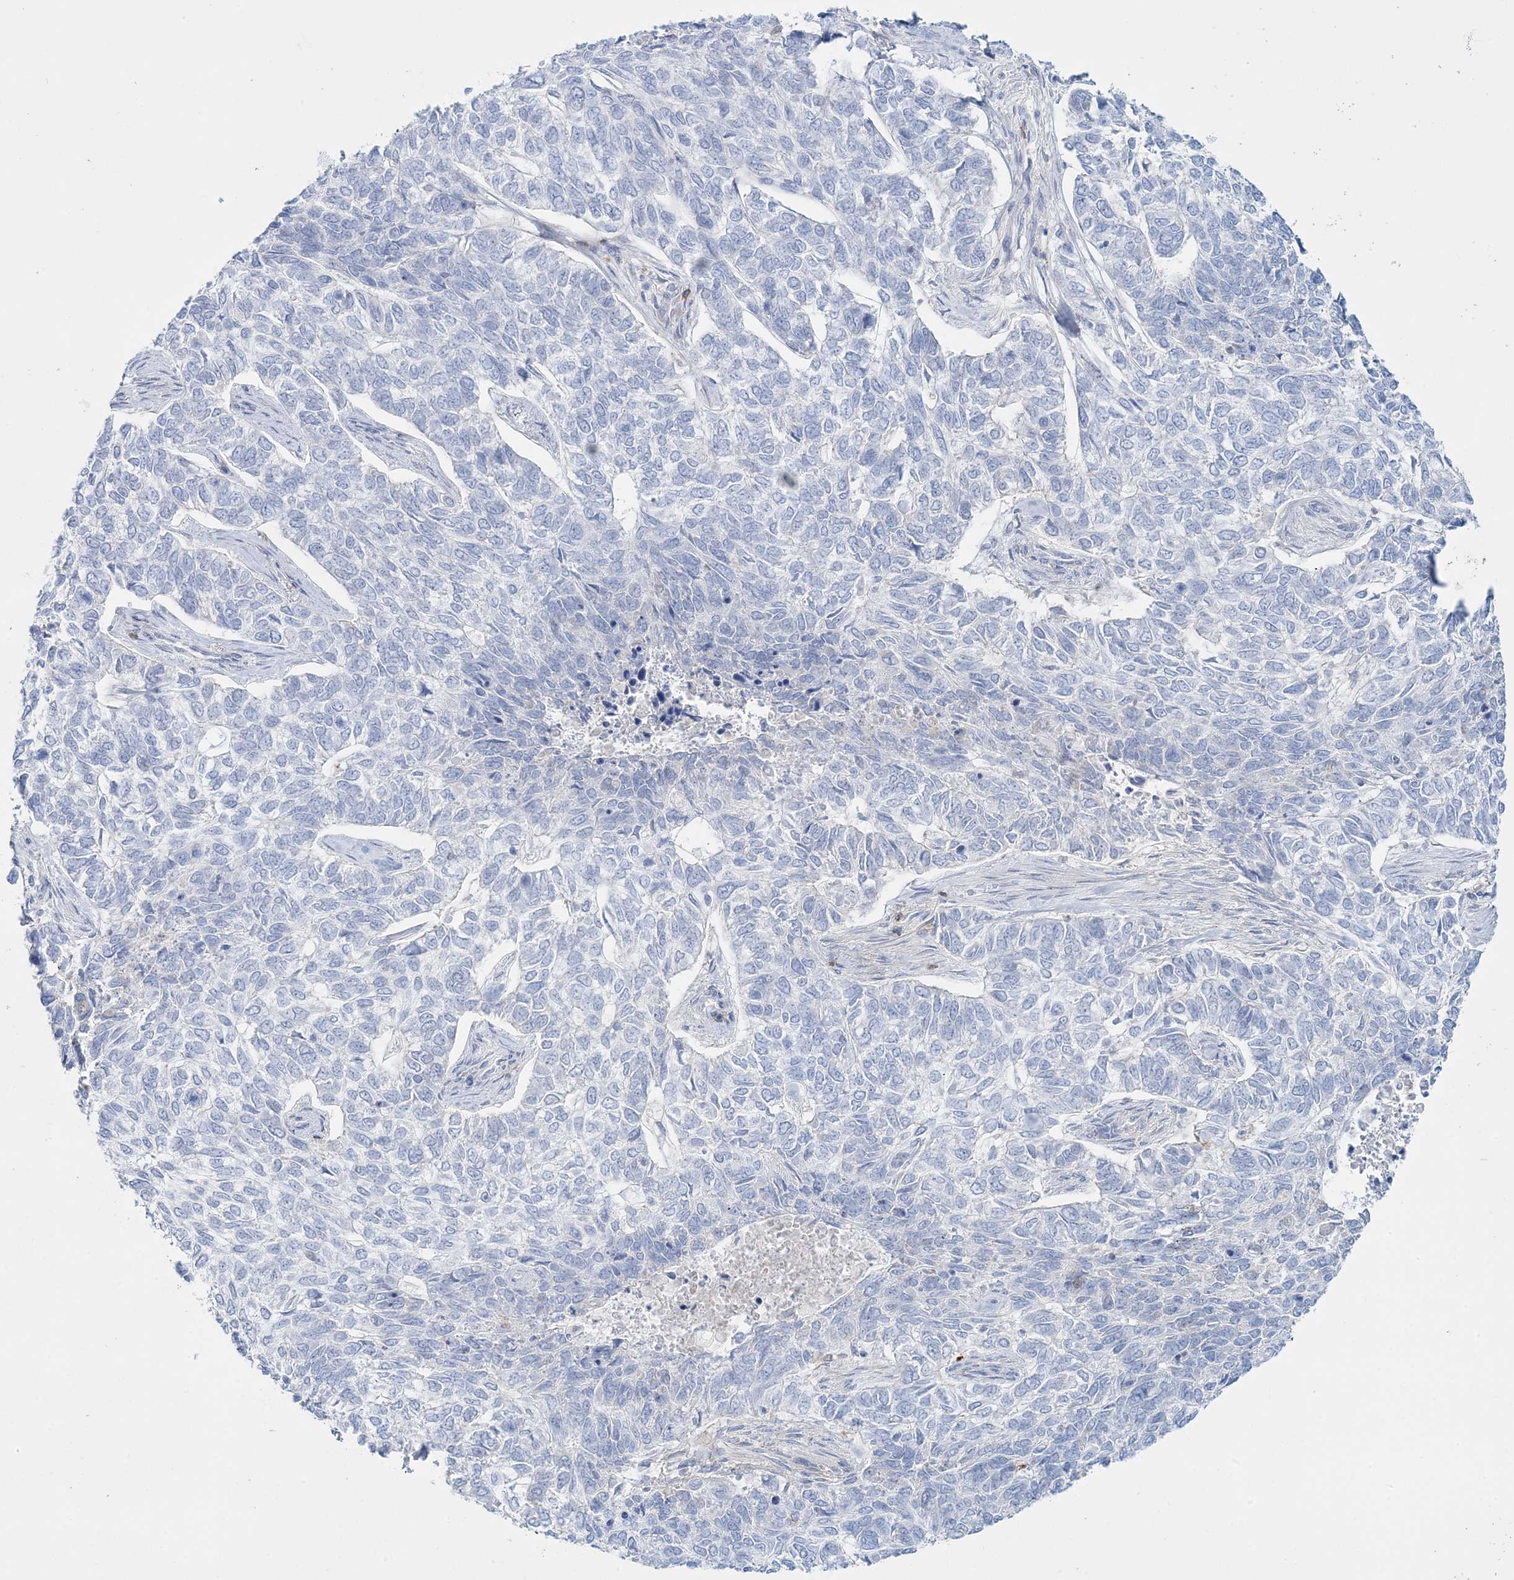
{"staining": {"intensity": "negative", "quantity": "none", "location": "none"}, "tissue": "skin cancer", "cell_type": "Tumor cells", "image_type": "cancer", "snomed": [{"axis": "morphology", "description": "Basal cell carcinoma"}, {"axis": "topography", "description": "Skin"}], "caption": "Protein analysis of basal cell carcinoma (skin) demonstrates no significant positivity in tumor cells.", "gene": "WDSUB1", "patient": {"sex": "female", "age": 65}}